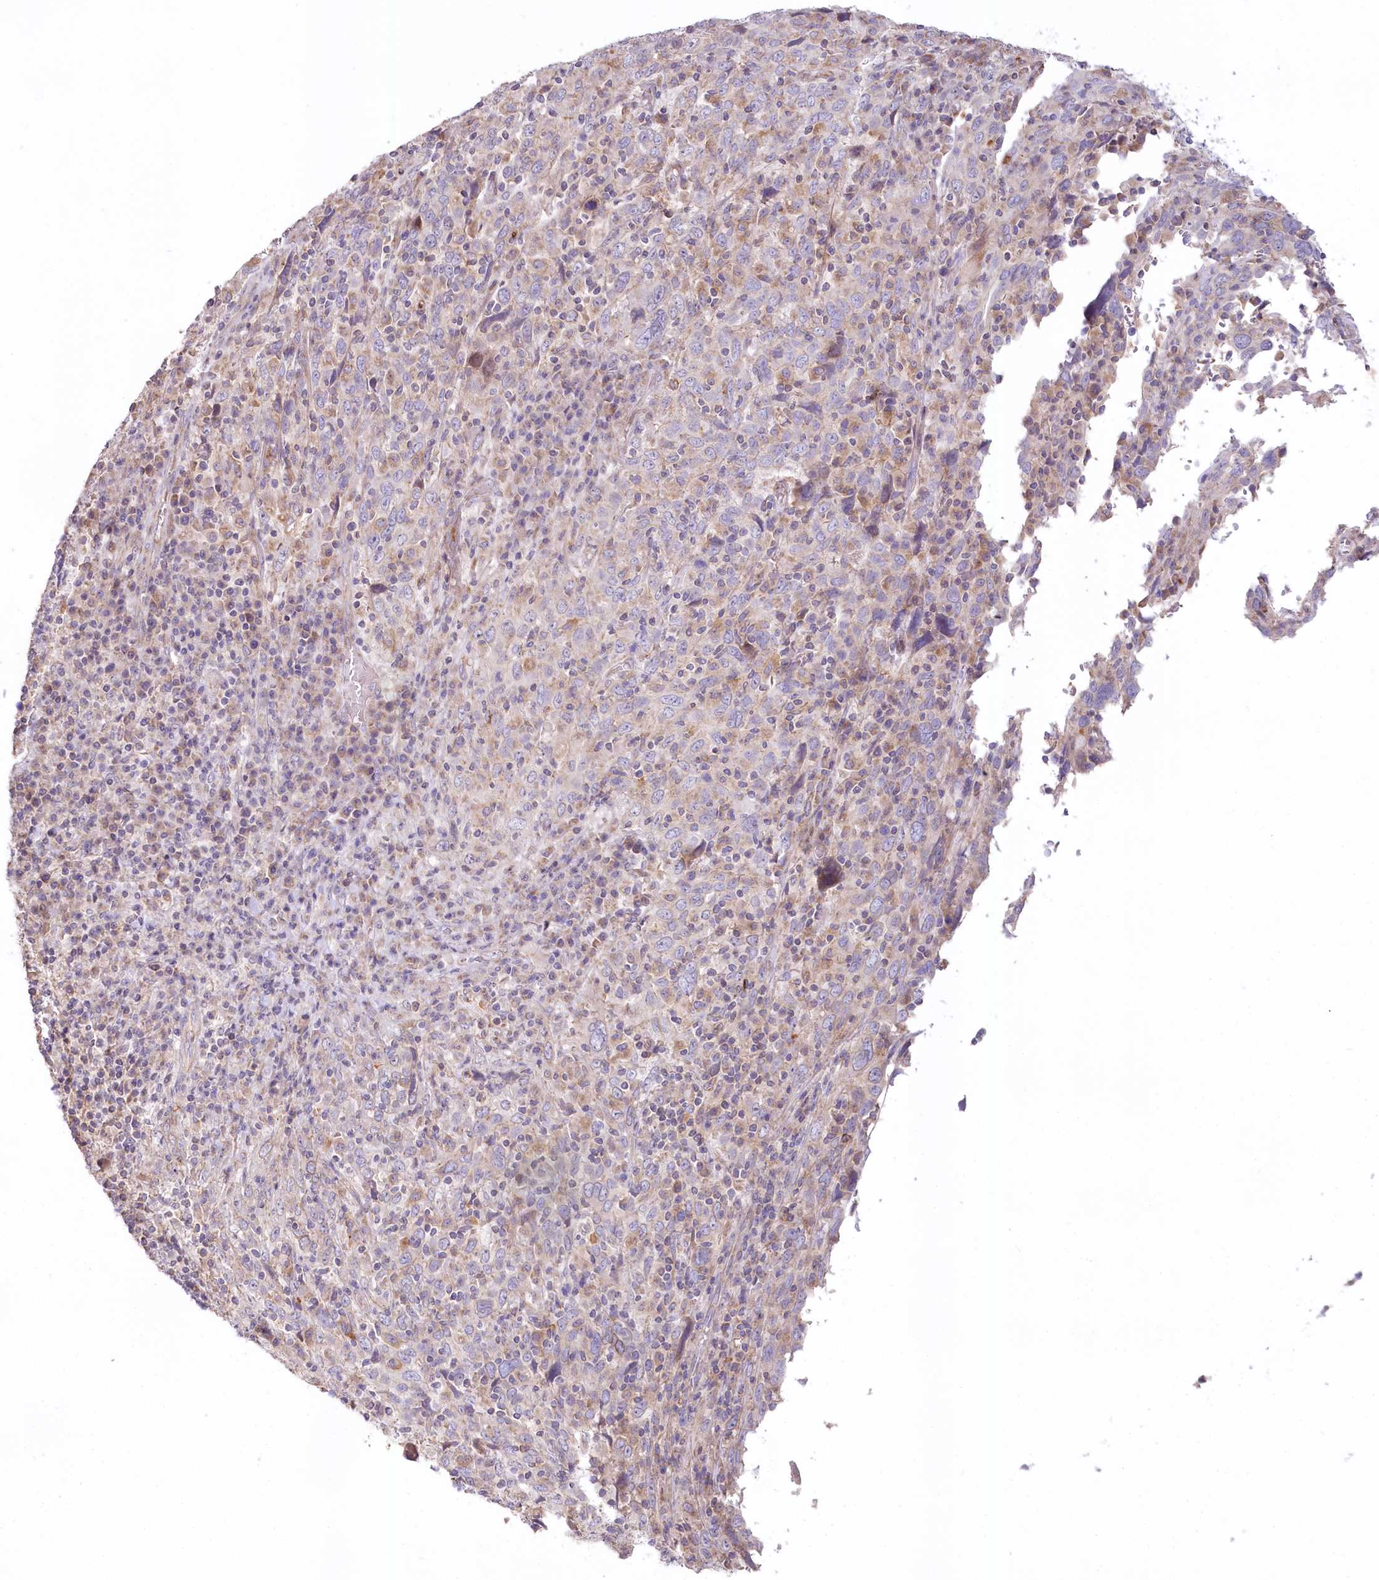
{"staining": {"intensity": "negative", "quantity": "none", "location": "none"}, "tissue": "cervical cancer", "cell_type": "Tumor cells", "image_type": "cancer", "snomed": [{"axis": "morphology", "description": "Squamous cell carcinoma, NOS"}, {"axis": "topography", "description": "Cervix"}], "caption": "Protein analysis of cervical squamous cell carcinoma exhibits no significant positivity in tumor cells.", "gene": "SLC6A11", "patient": {"sex": "female", "age": 46}}